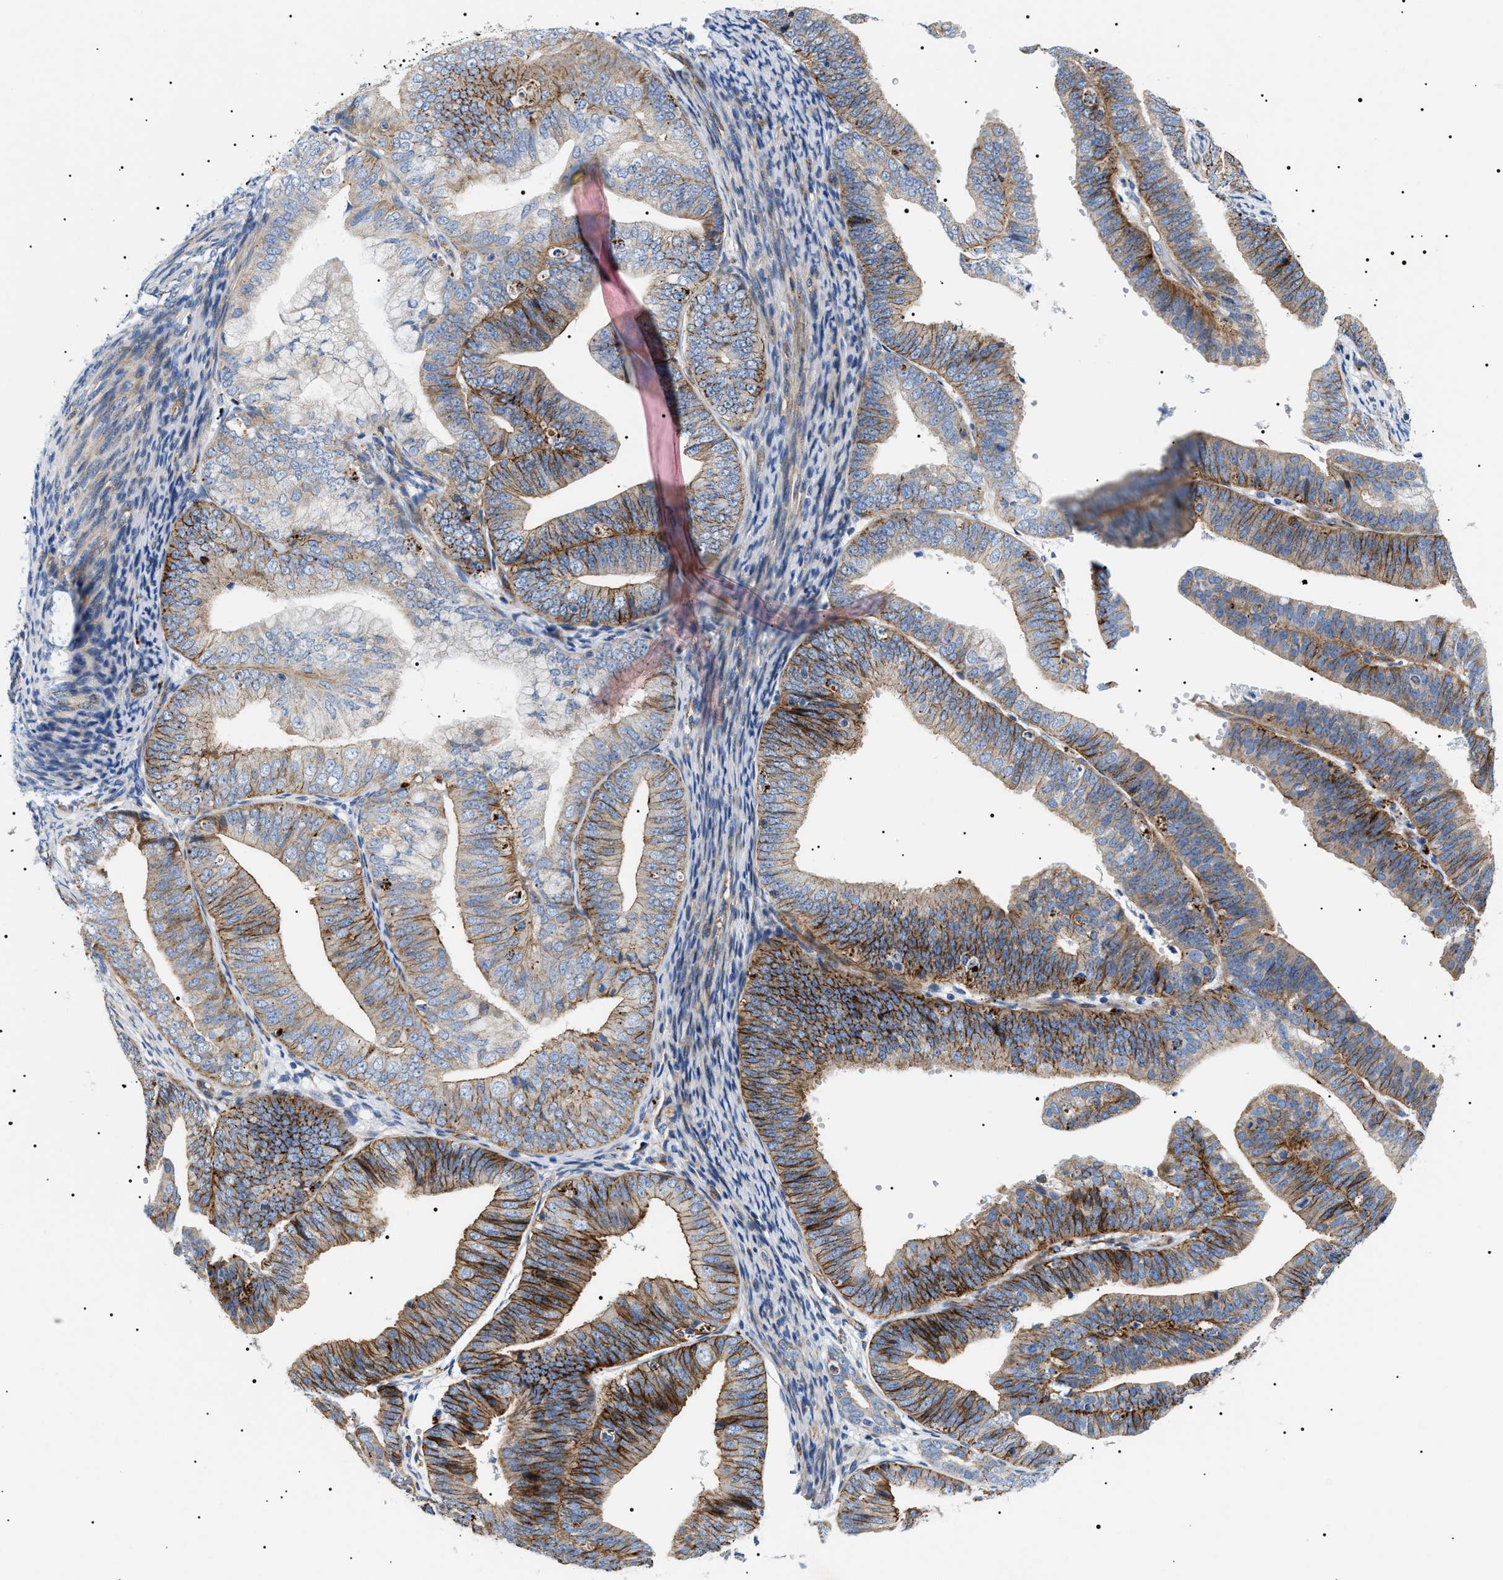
{"staining": {"intensity": "strong", "quantity": ">75%", "location": "cytoplasmic/membranous"}, "tissue": "endometrial cancer", "cell_type": "Tumor cells", "image_type": "cancer", "snomed": [{"axis": "morphology", "description": "Adenocarcinoma, NOS"}, {"axis": "topography", "description": "Endometrium"}], "caption": "There is high levels of strong cytoplasmic/membranous expression in tumor cells of adenocarcinoma (endometrial), as demonstrated by immunohistochemical staining (brown color).", "gene": "TMEM222", "patient": {"sex": "female", "age": 63}}